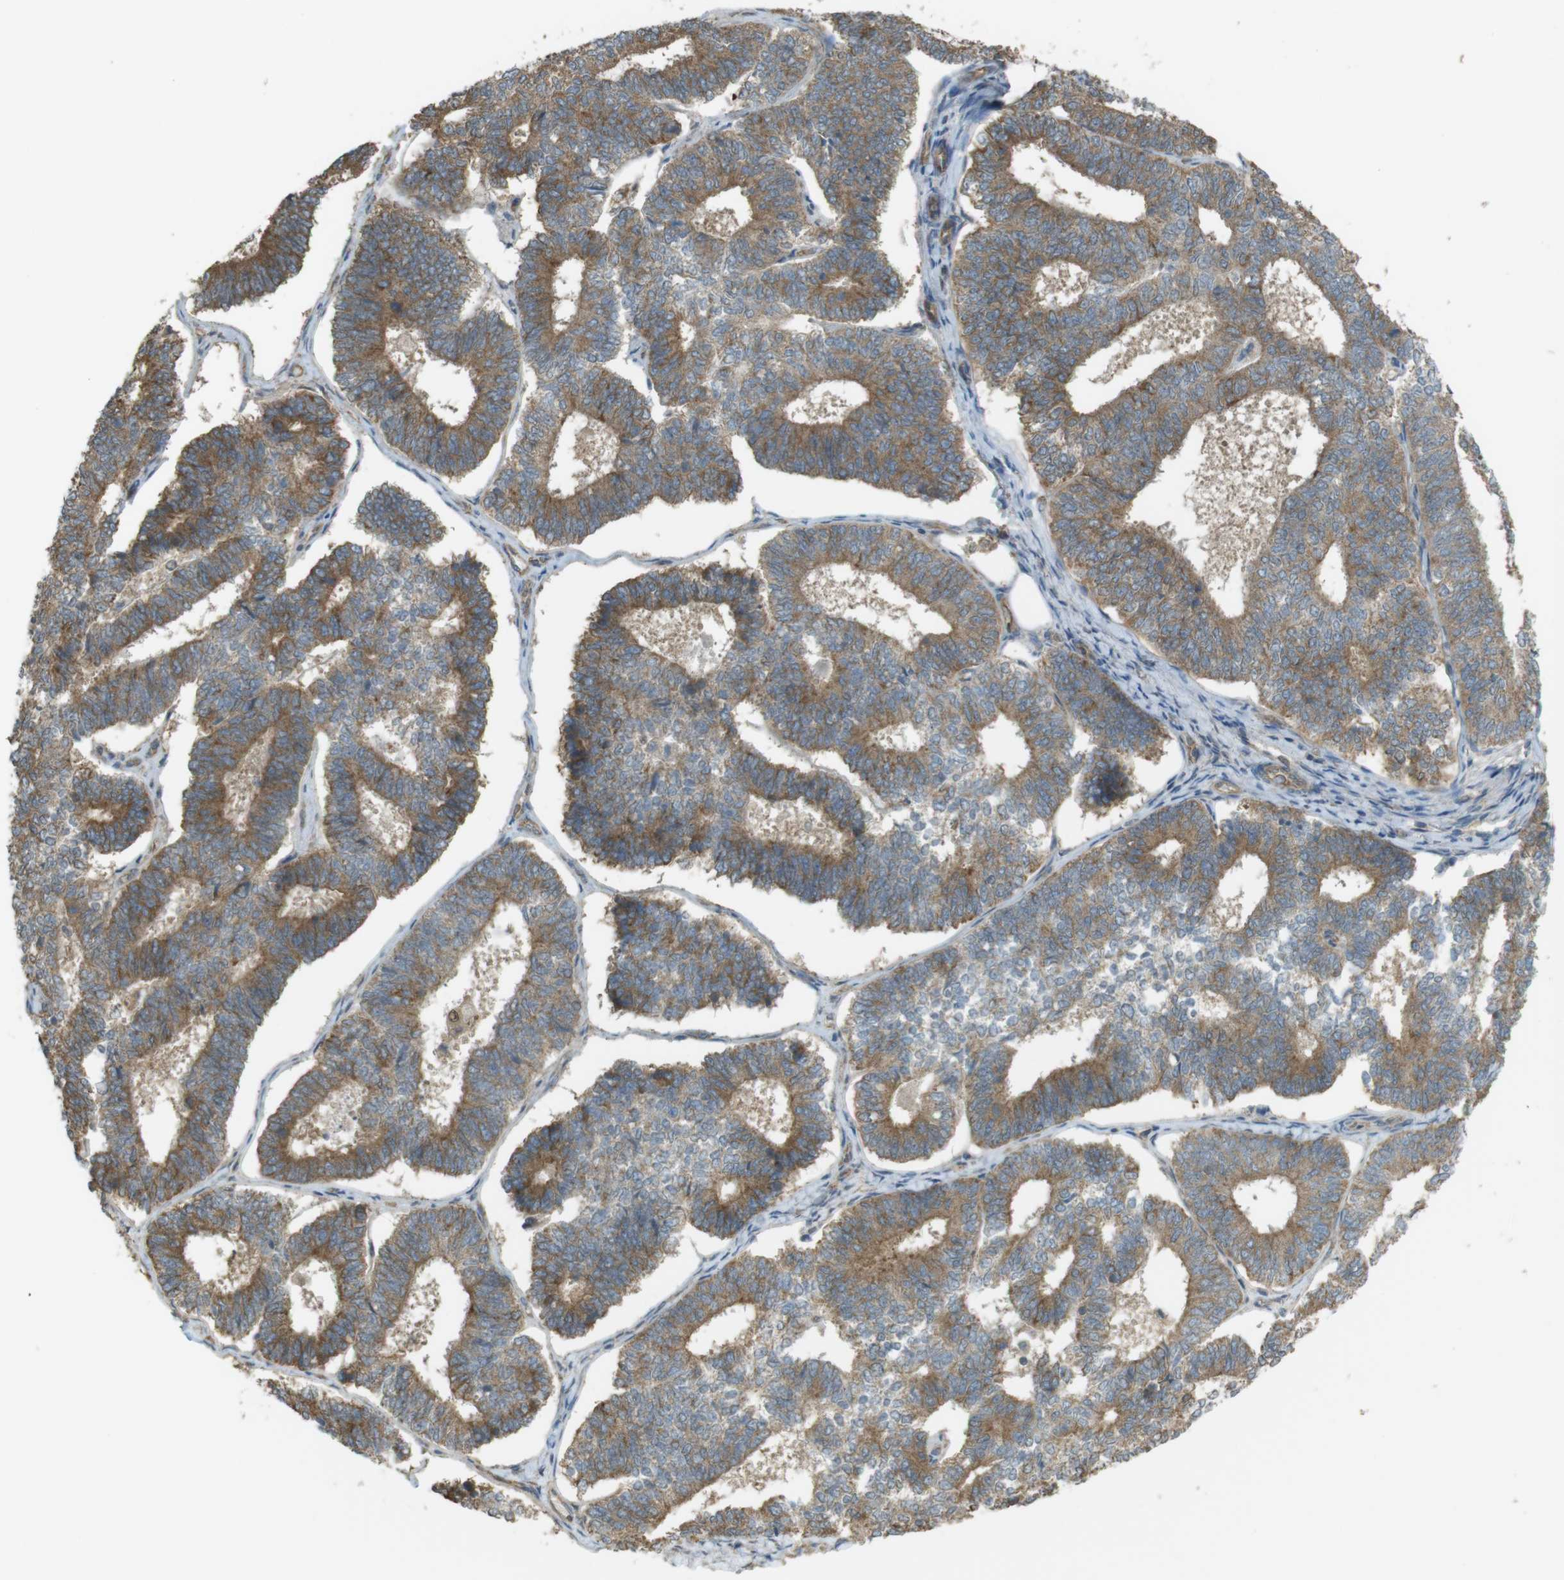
{"staining": {"intensity": "moderate", "quantity": ">75%", "location": "cytoplasmic/membranous"}, "tissue": "endometrial cancer", "cell_type": "Tumor cells", "image_type": "cancer", "snomed": [{"axis": "morphology", "description": "Adenocarcinoma, NOS"}, {"axis": "topography", "description": "Endometrium"}], "caption": "This image demonstrates endometrial cancer (adenocarcinoma) stained with immunohistochemistry to label a protein in brown. The cytoplasmic/membranous of tumor cells show moderate positivity for the protein. Nuclei are counter-stained blue.", "gene": "ZDHHC20", "patient": {"sex": "female", "age": 70}}